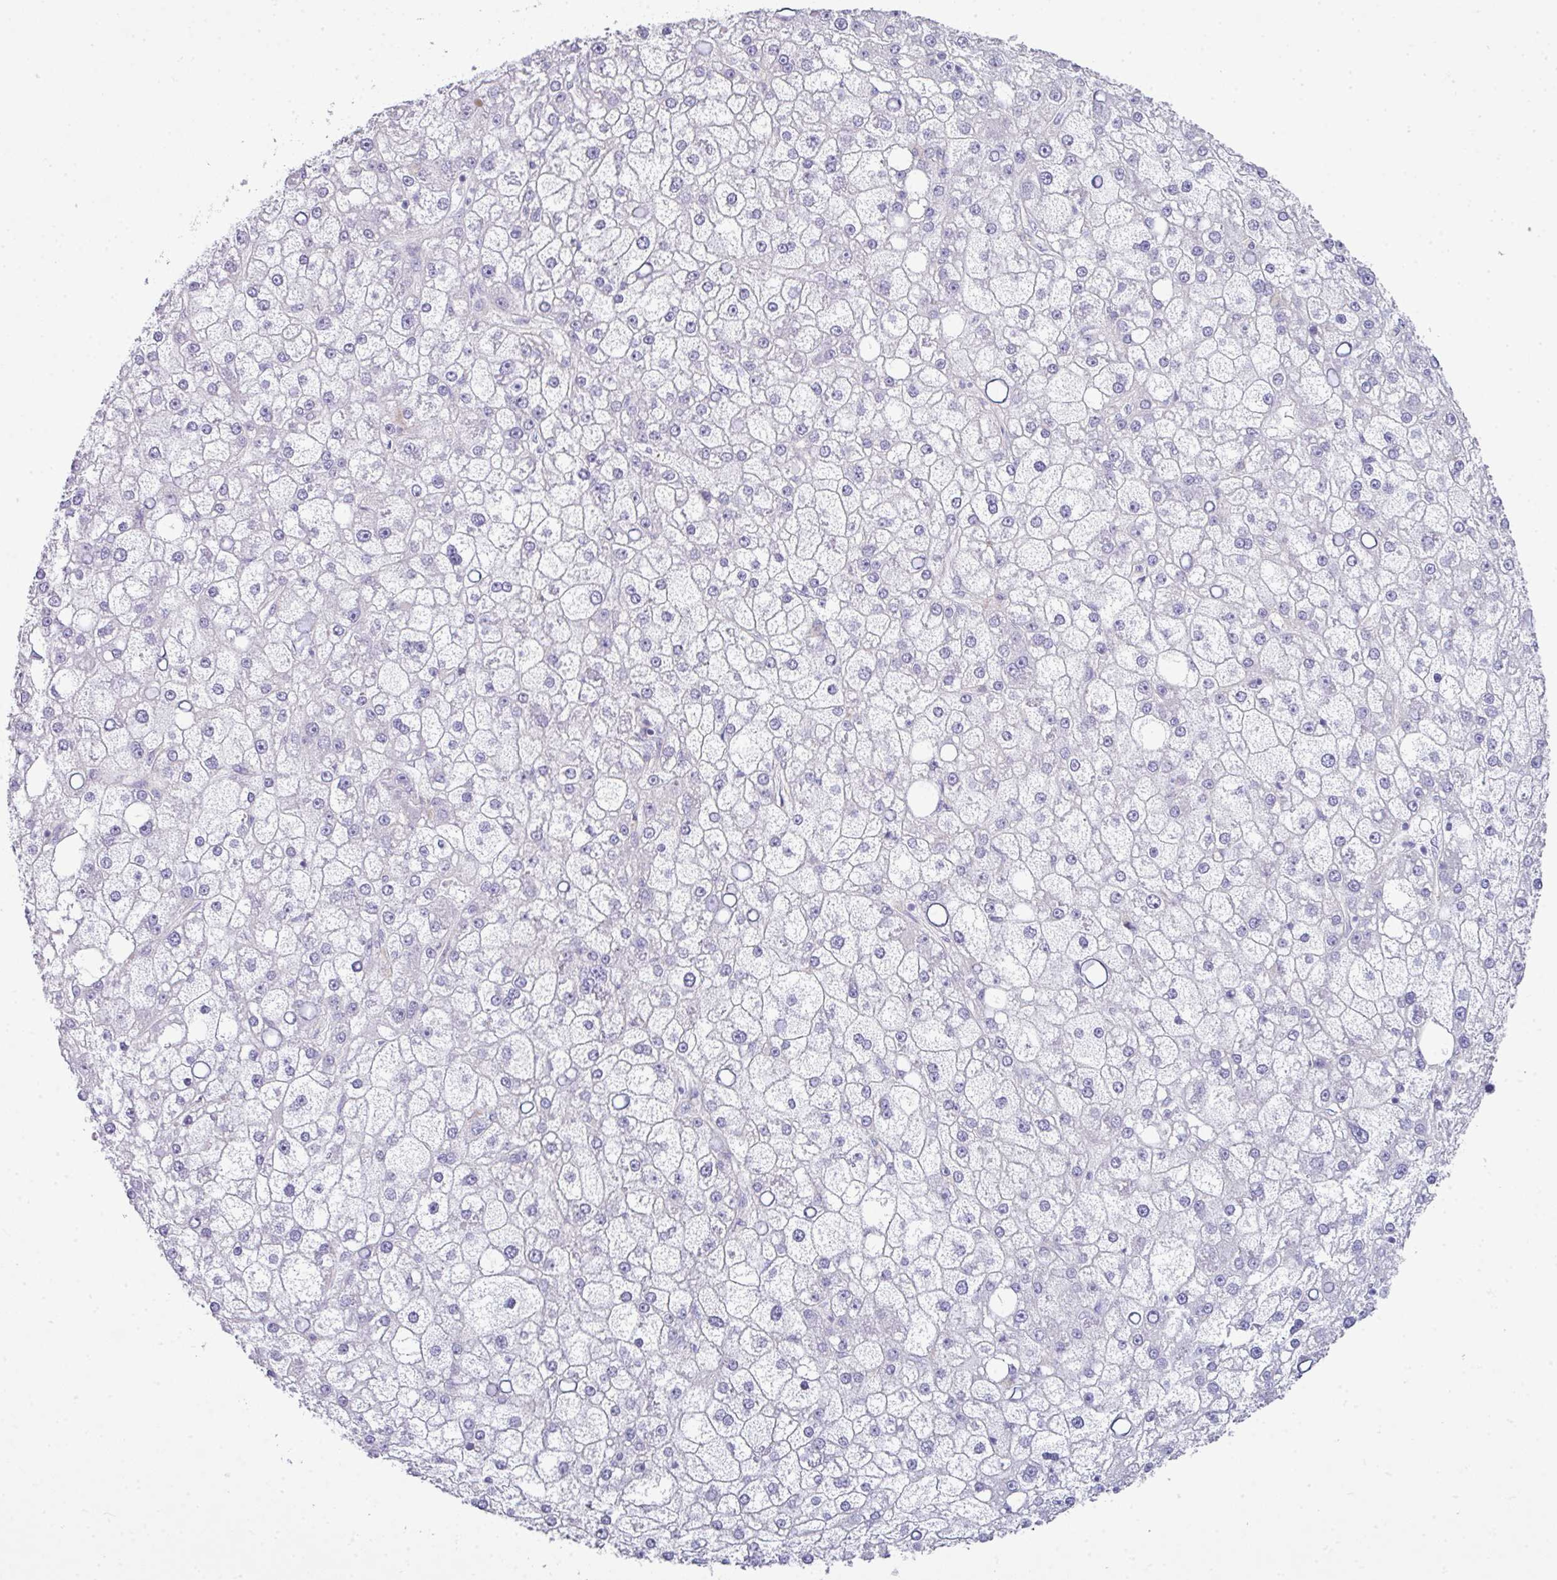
{"staining": {"intensity": "negative", "quantity": "none", "location": "none"}, "tissue": "liver cancer", "cell_type": "Tumor cells", "image_type": "cancer", "snomed": [{"axis": "morphology", "description": "Carcinoma, Hepatocellular, NOS"}, {"axis": "topography", "description": "Liver"}], "caption": "Tumor cells are negative for protein expression in human hepatocellular carcinoma (liver). (DAB IHC with hematoxylin counter stain).", "gene": "ABCC5", "patient": {"sex": "male", "age": 67}}